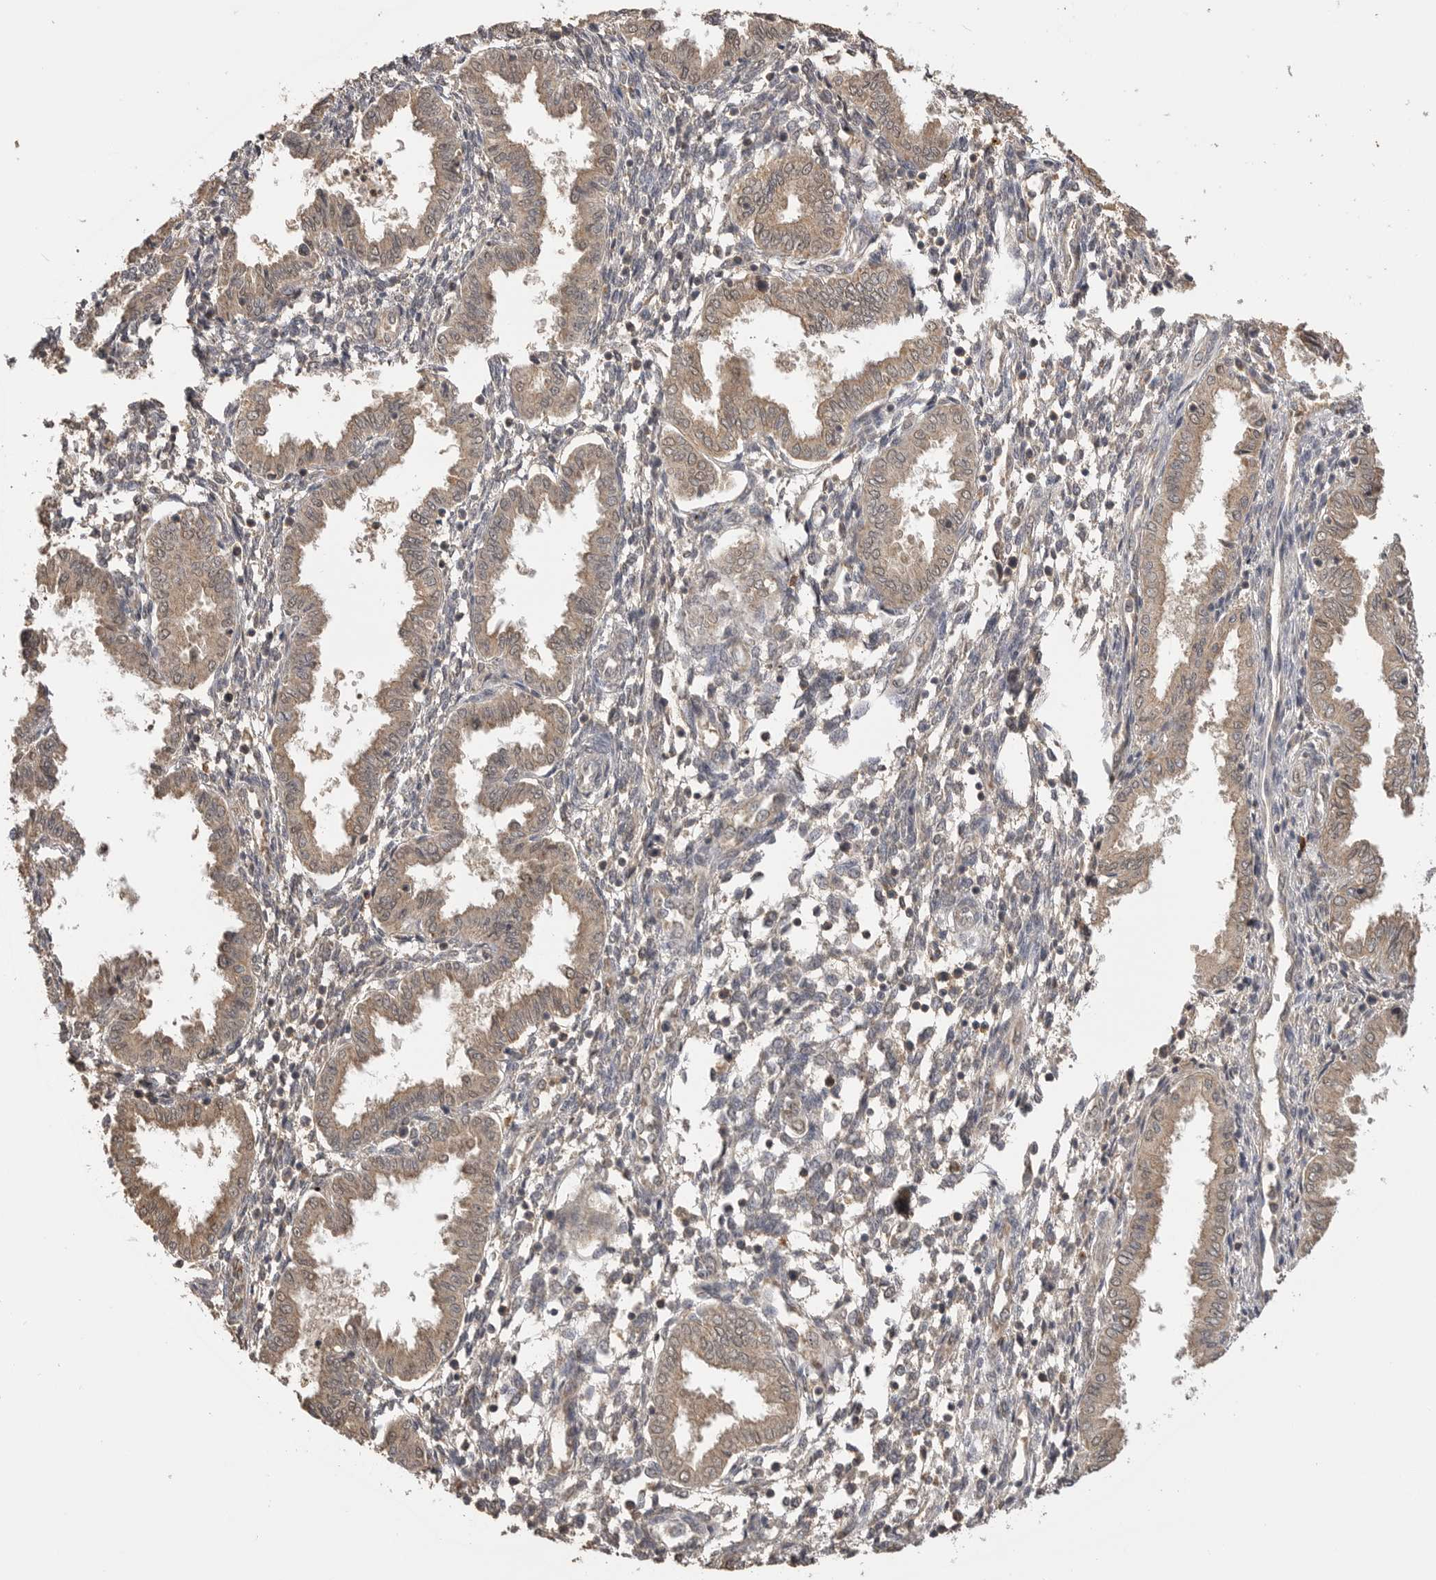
{"staining": {"intensity": "weak", "quantity": "25%-75%", "location": "cytoplasmic/membranous"}, "tissue": "endometrium", "cell_type": "Cells in endometrial stroma", "image_type": "normal", "snomed": [{"axis": "morphology", "description": "Normal tissue, NOS"}, {"axis": "topography", "description": "Endometrium"}], "caption": "Immunohistochemistry (DAB (3,3'-diaminobenzidine)) staining of benign endometrium demonstrates weak cytoplasmic/membranous protein positivity in about 25%-75% of cells in endometrial stroma.", "gene": "ASPSCR1", "patient": {"sex": "female", "age": 33}}